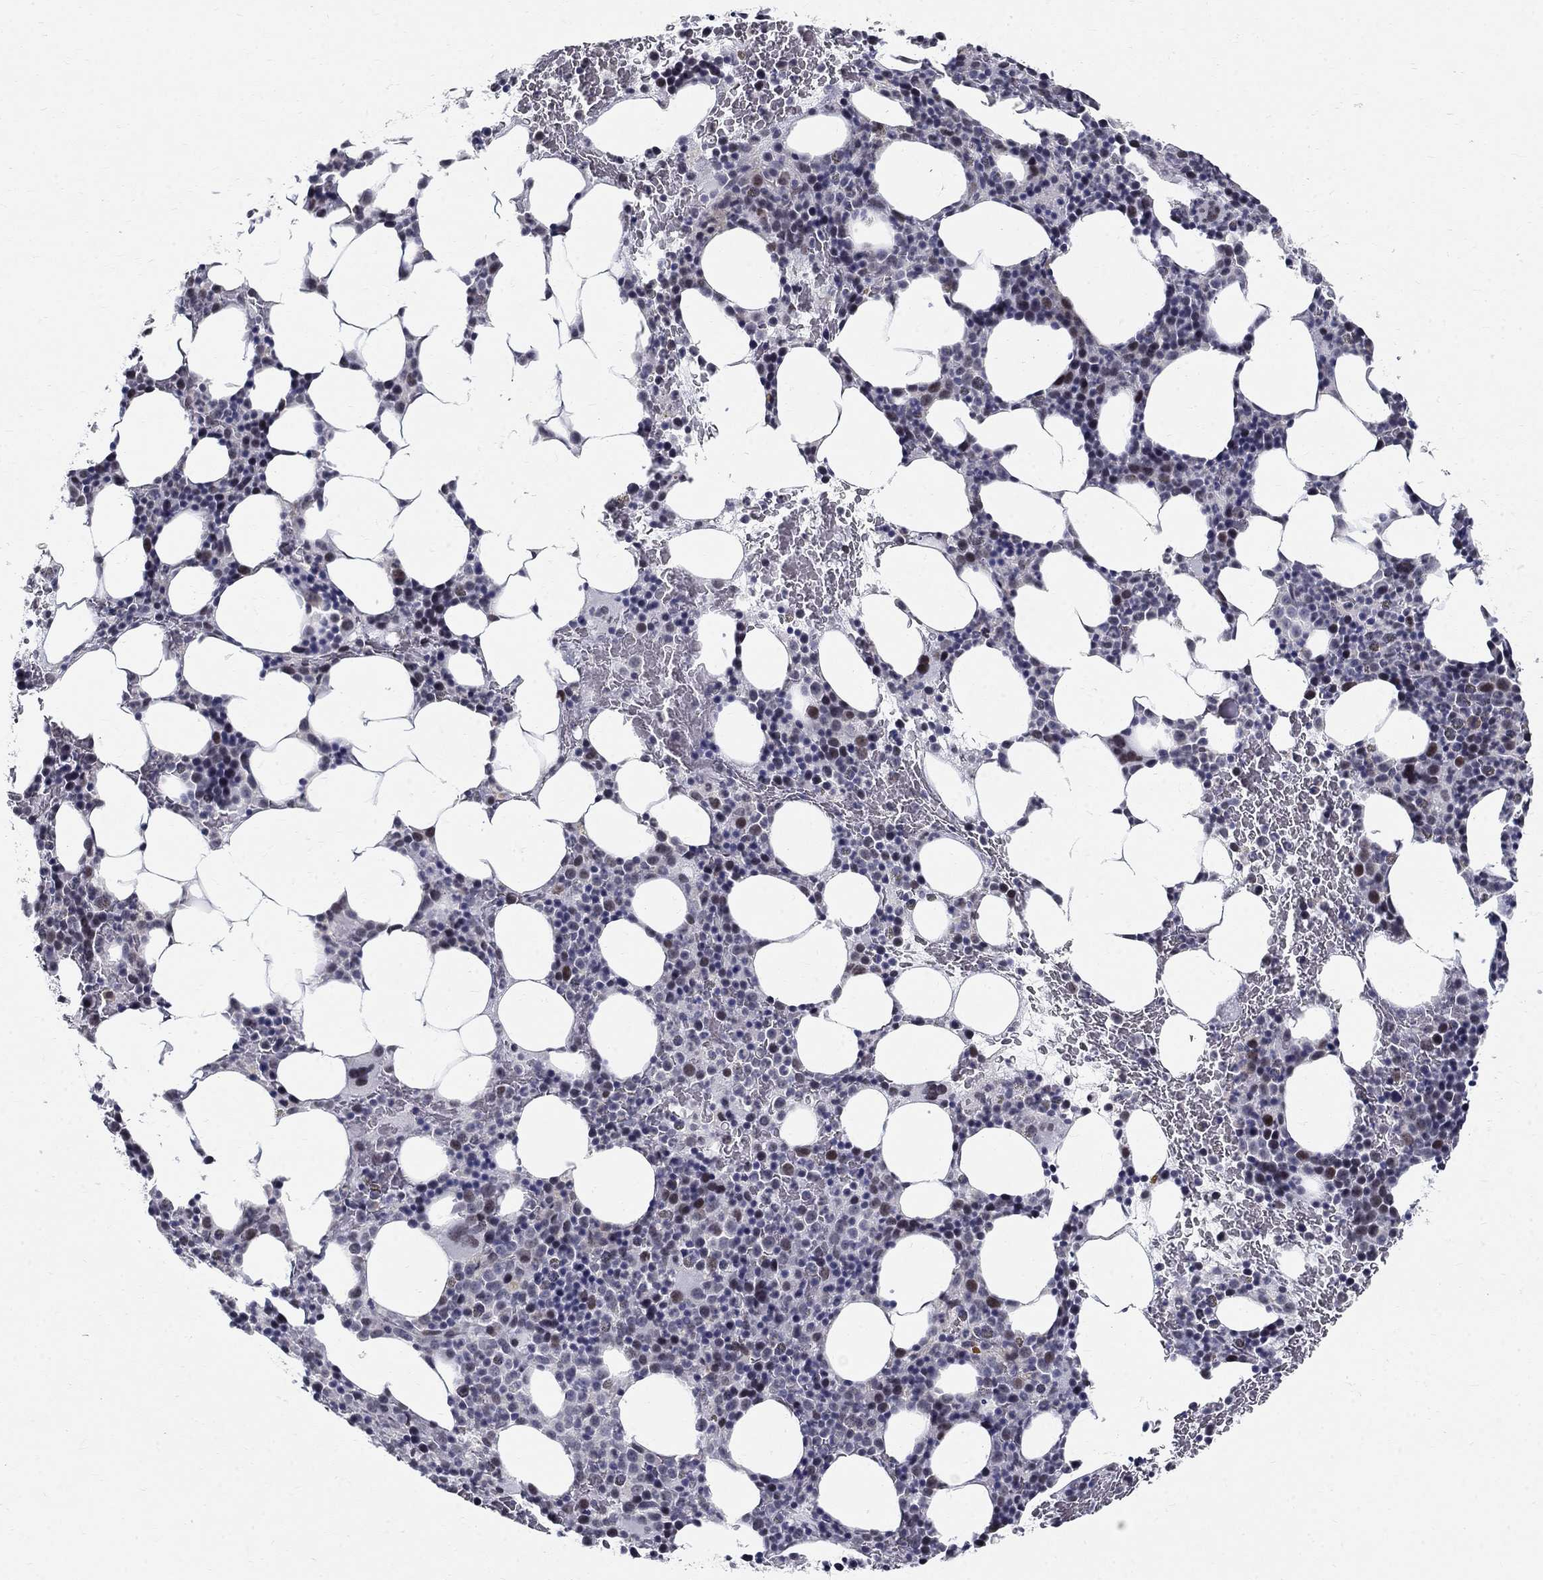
{"staining": {"intensity": "weak", "quantity": "<25%", "location": "nuclear"}, "tissue": "bone marrow", "cell_type": "Hematopoietic cells", "image_type": "normal", "snomed": [{"axis": "morphology", "description": "Normal tissue, NOS"}, {"axis": "topography", "description": "Bone marrow"}], "caption": "An IHC photomicrograph of normal bone marrow is shown. There is no staining in hematopoietic cells of bone marrow. The staining was performed using DAB (3,3'-diaminobenzidine) to visualize the protein expression in brown, while the nuclei were stained in blue with hematoxylin (Magnification: 20x).", "gene": "BHLHE22", "patient": {"sex": "male", "age": 72}}